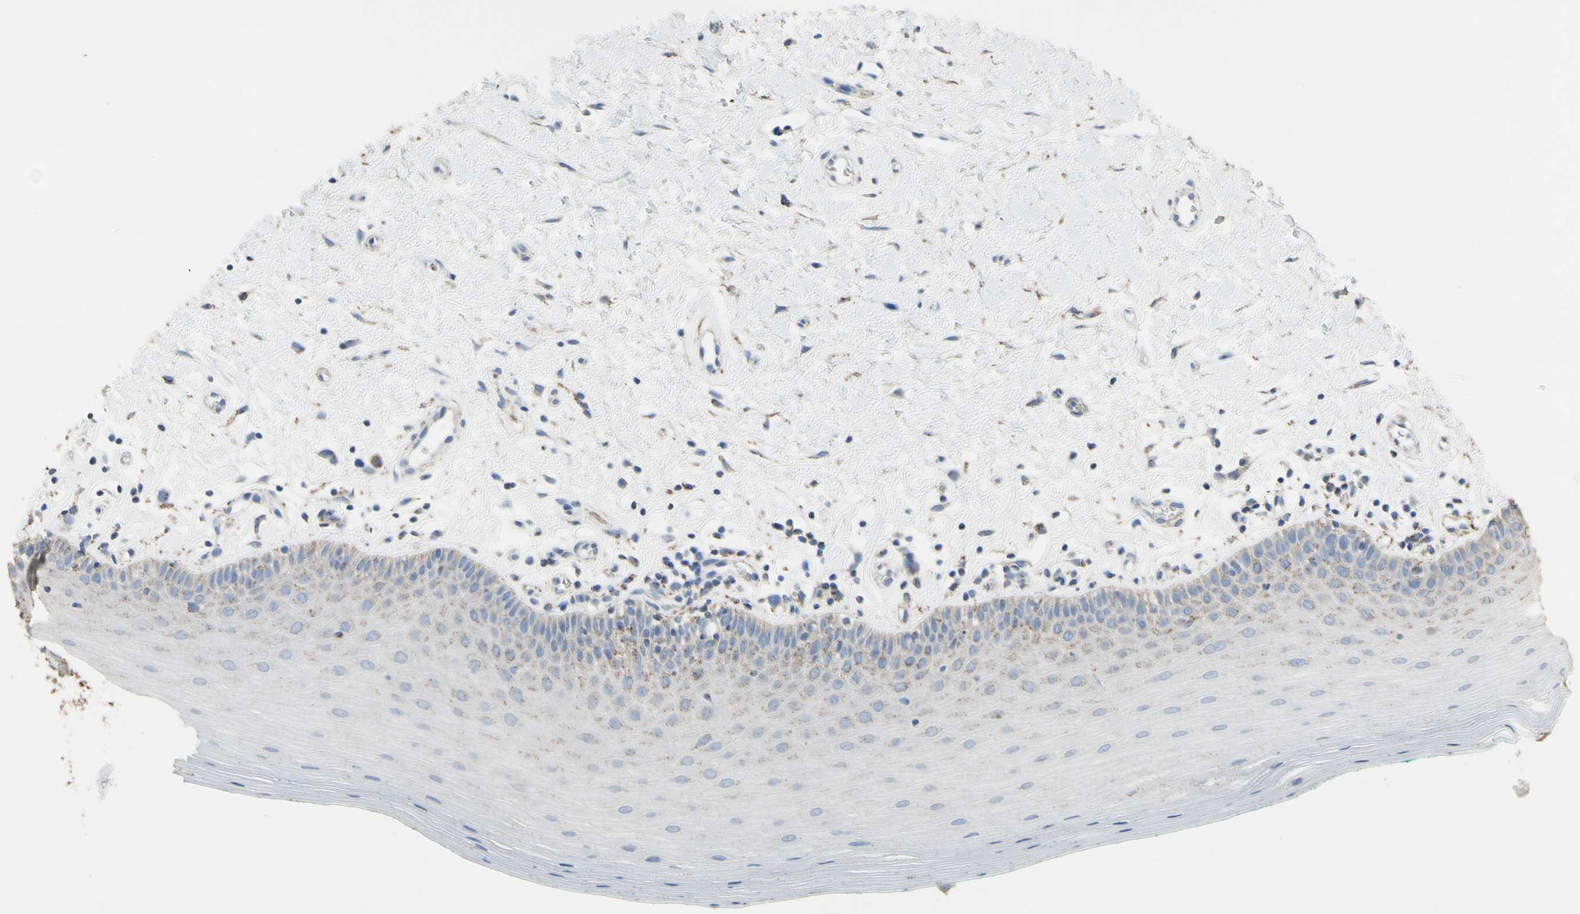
{"staining": {"intensity": "weak", "quantity": "25%-75%", "location": "cytoplasmic/membranous"}, "tissue": "oral mucosa", "cell_type": "Squamous epithelial cells", "image_type": "normal", "snomed": [{"axis": "morphology", "description": "Normal tissue, NOS"}, {"axis": "topography", "description": "Skeletal muscle"}, {"axis": "topography", "description": "Oral tissue"}], "caption": "Oral mucosa stained with DAB (3,3'-diaminobenzidine) IHC demonstrates low levels of weak cytoplasmic/membranous positivity in about 25%-75% of squamous epithelial cells.", "gene": "CMKLR2", "patient": {"sex": "male", "age": 58}}